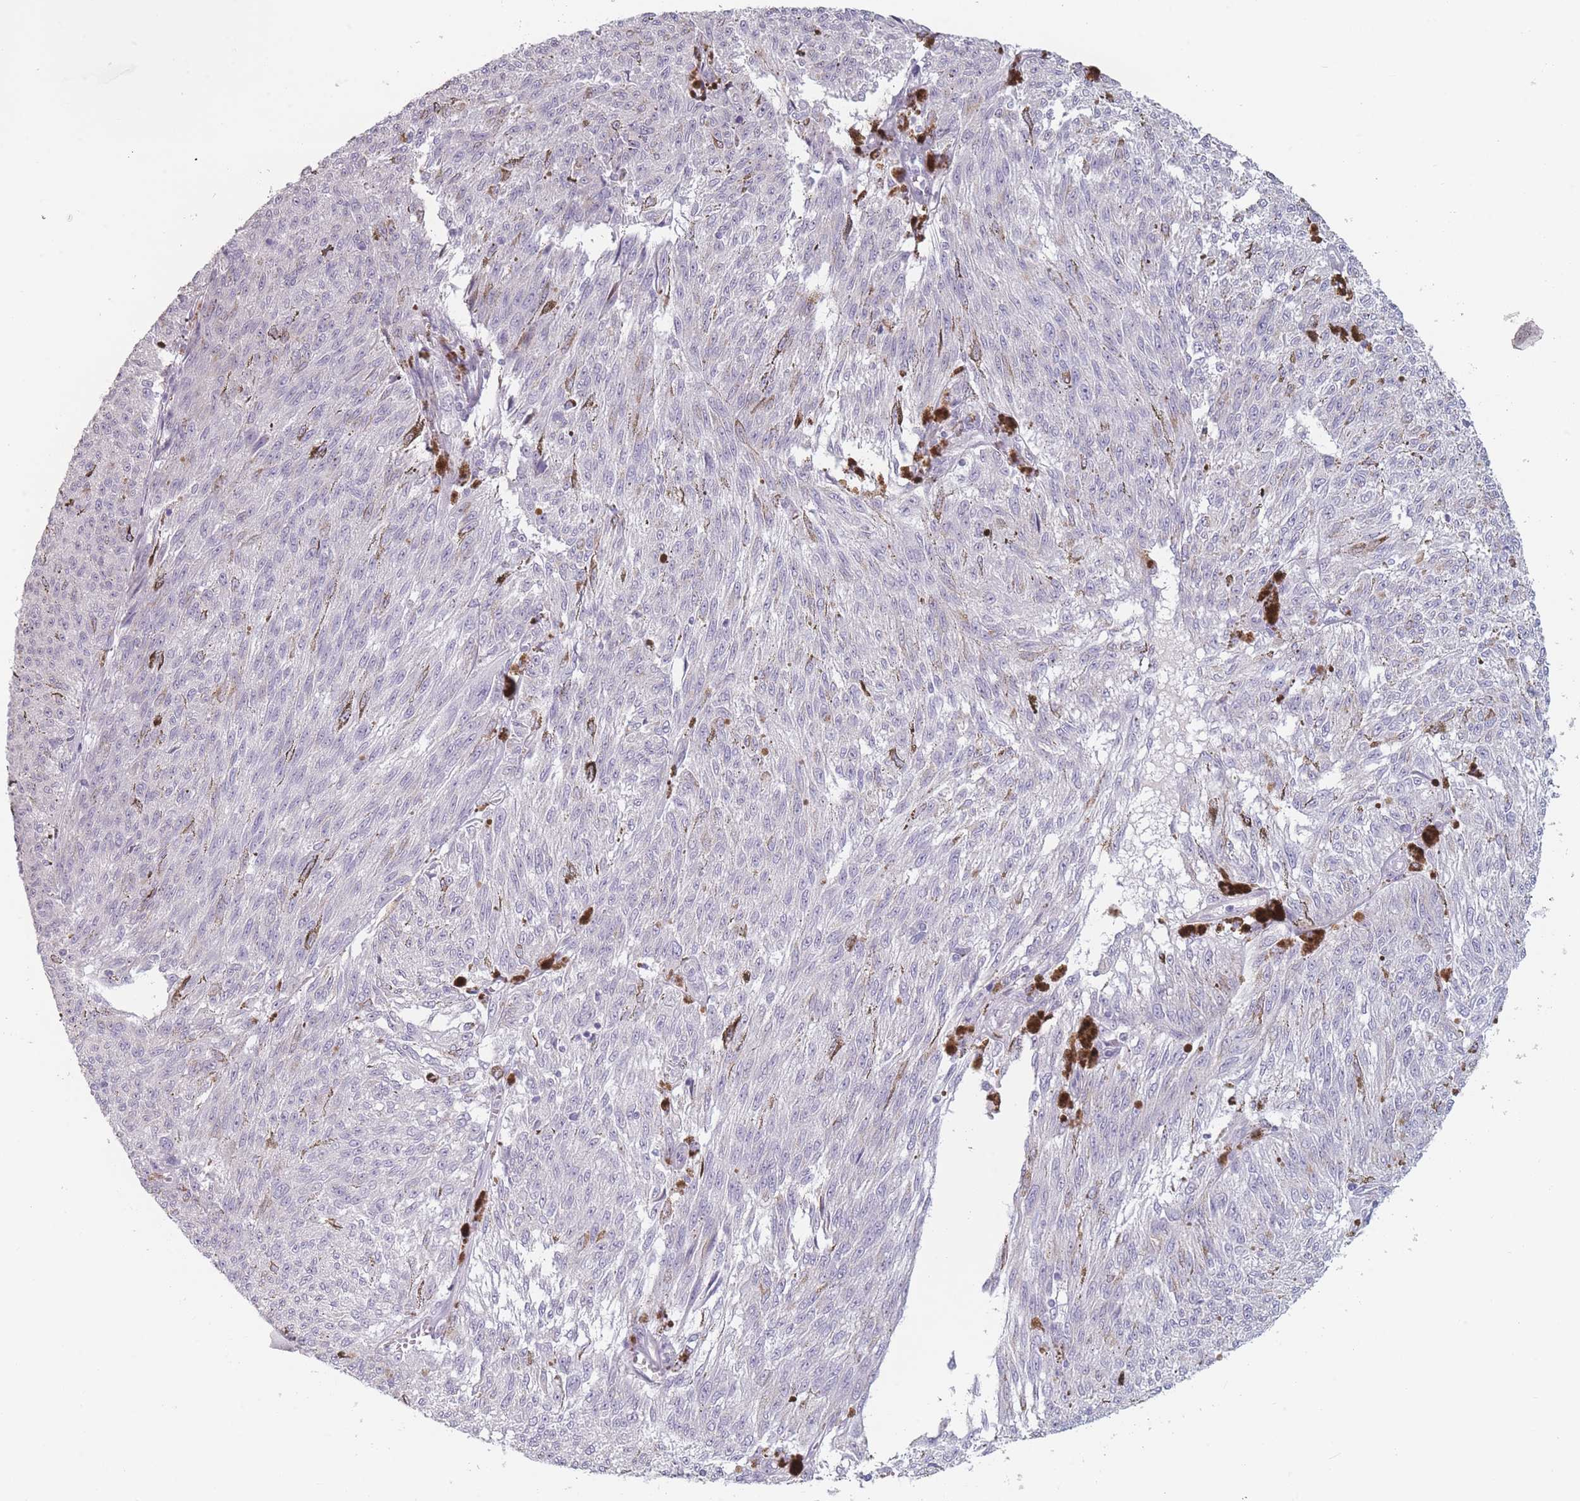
{"staining": {"intensity": "negative", "quantity": "none", "location": "none"}, "tissue": "melanoma", "cell_type": "Tumor cells", "image_type": "cancer", "snomed": [{"axis": "morphology", "description": "Malignant melanoma, NOS"}, {"axis": "topography", "description": "Skin"}], "caption": "Immunohistochemistry (IHC) of malignant melanoma exhibits no positivity in tumor cells. (DAB (3,3'-diaminobenzidine) immunohistochemistry (IHC), high magnification).", "gene": "RASL10B", "patient": {"sex": "female", "age": 72}}